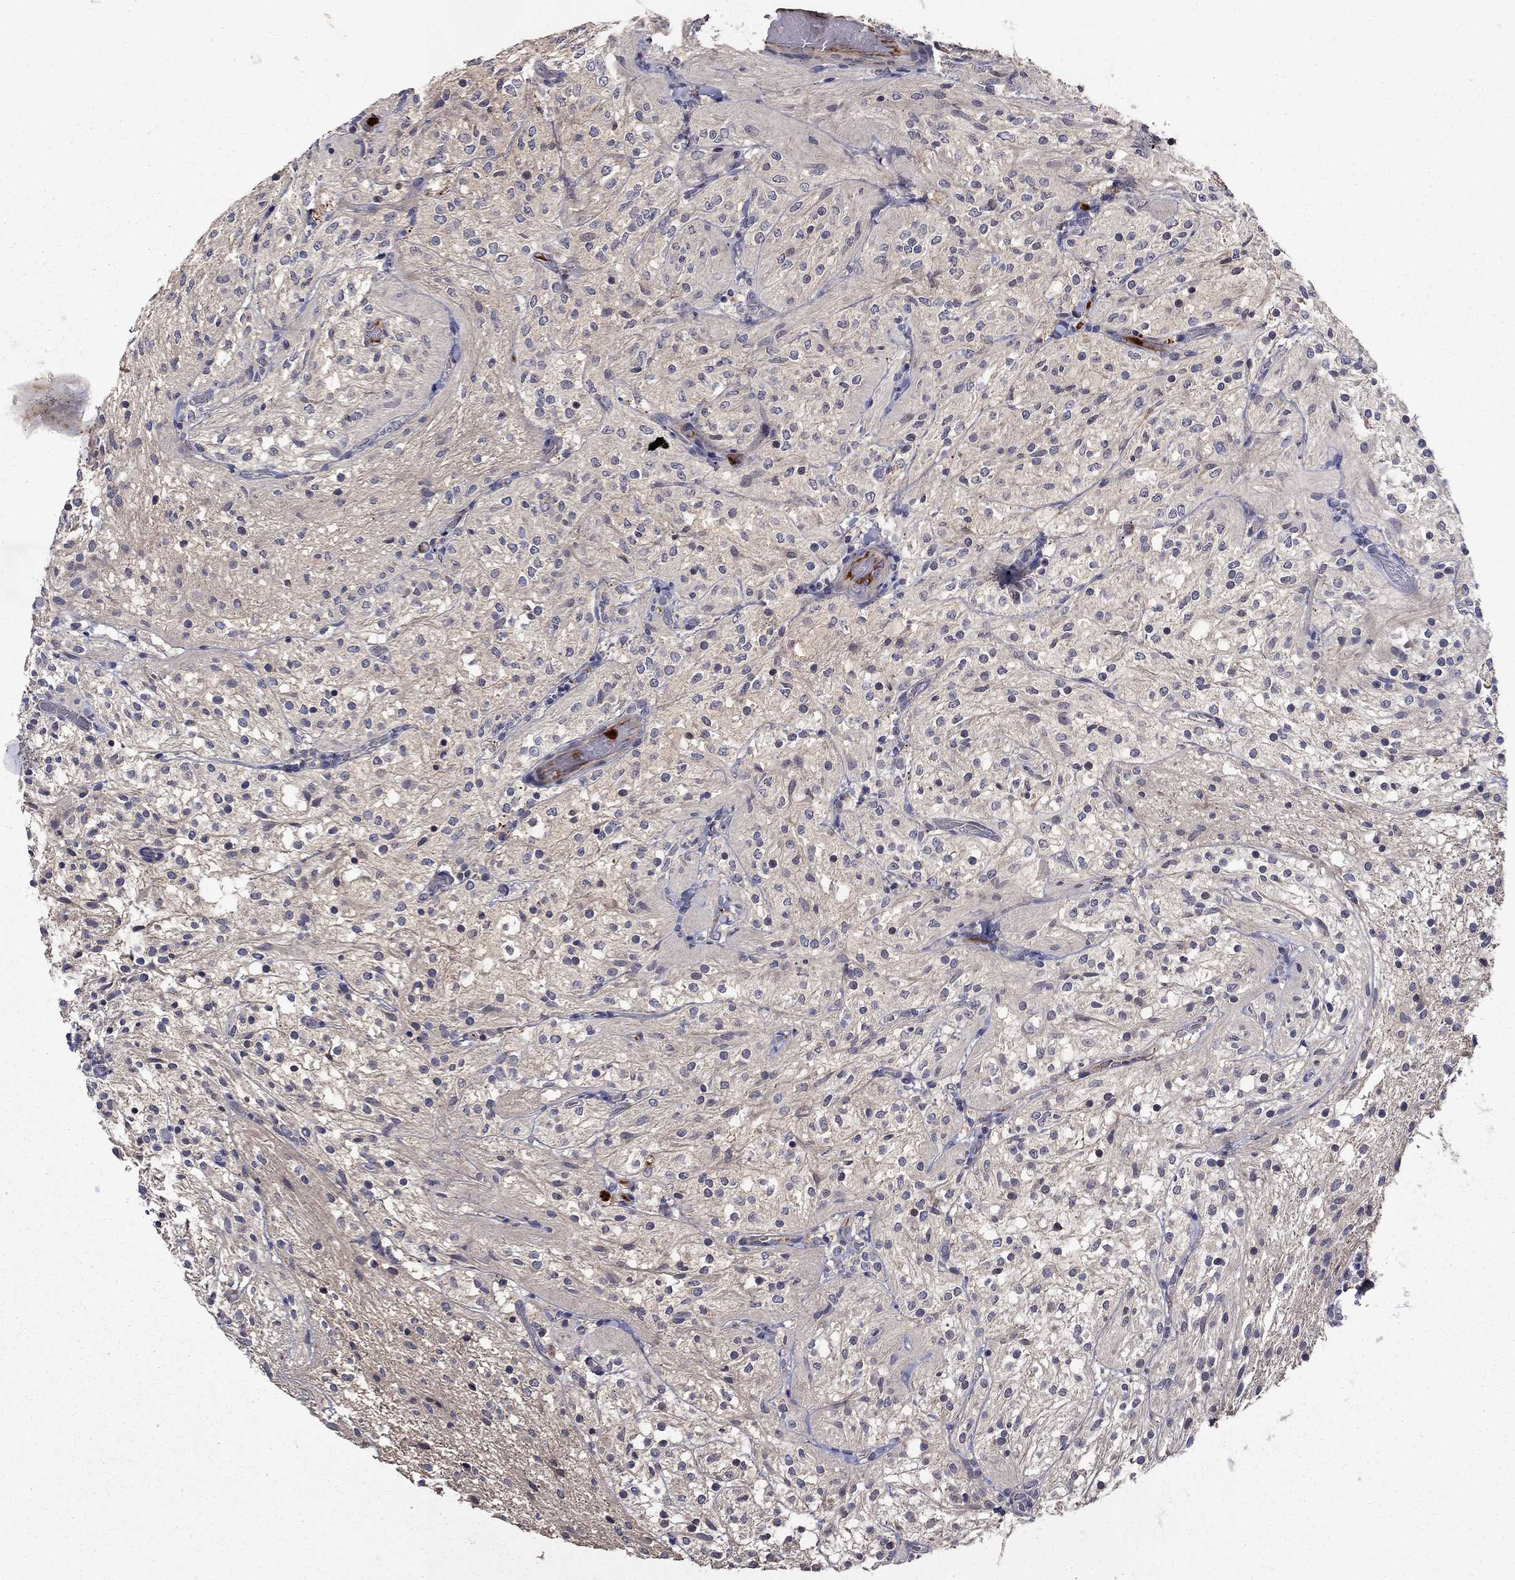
{"staining": {"intensity": "negative", "quantity": "none", "location": "none"}, "tissue": "glioma", "cell_type": "Tumor cells", "image_type": "cancer", "snomed": [{"axis": "morphology", "description": "Glioma, malignant, Low grade"}, {"axis": "topography", "description": "Brain"}], "caption": "An IHC image of malignant glioma (low-grade) is shown. There is no staining in tumor cells of malignant glioma (low-grade).", "gene": "SATB1", "patient": {"sex": "male", "age": 3}}